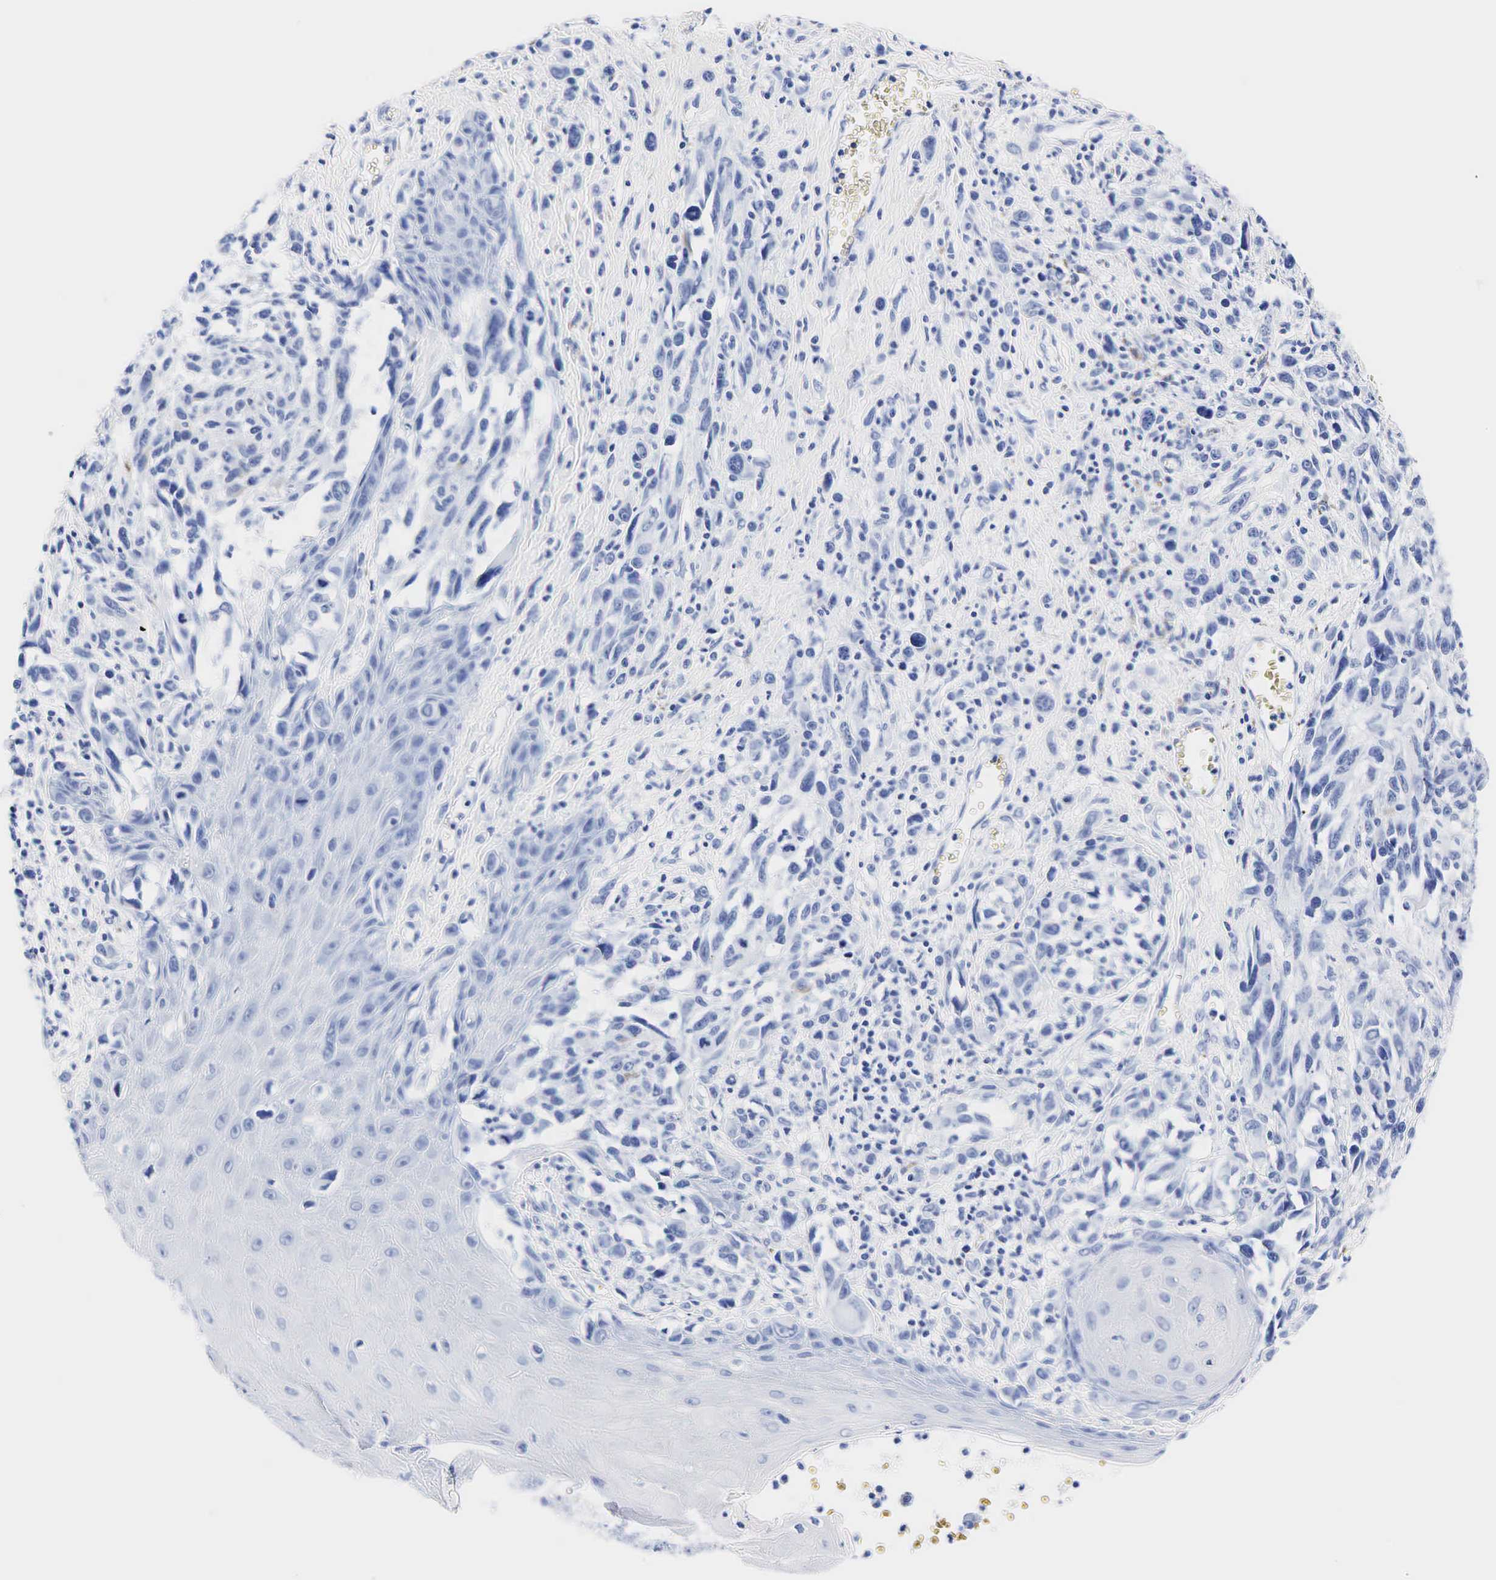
{"staining": {"intensity": "negative", "quantity": "none", "location": "none"}, "tissue": "melanoma", "cell_type": "Tumor cells", "image_type": "cancer", "snomed": [{"axis": "morphology", "description": "Malignant melanoma, NOS"}, {"axis": "topography", "description": "Skin"}], "caption": "A high-resolution histopathology image shows IHC staining of malignant melanoma, which demonstrates no significant positivity in tumor cells. The staining is performed using DAB (3,3'-diaminobenzidine) brown chromogen with nuclei counter-stained in using hematoxylin.", "gene": "TG", "patient": {"sex": "female", "age": 82}}